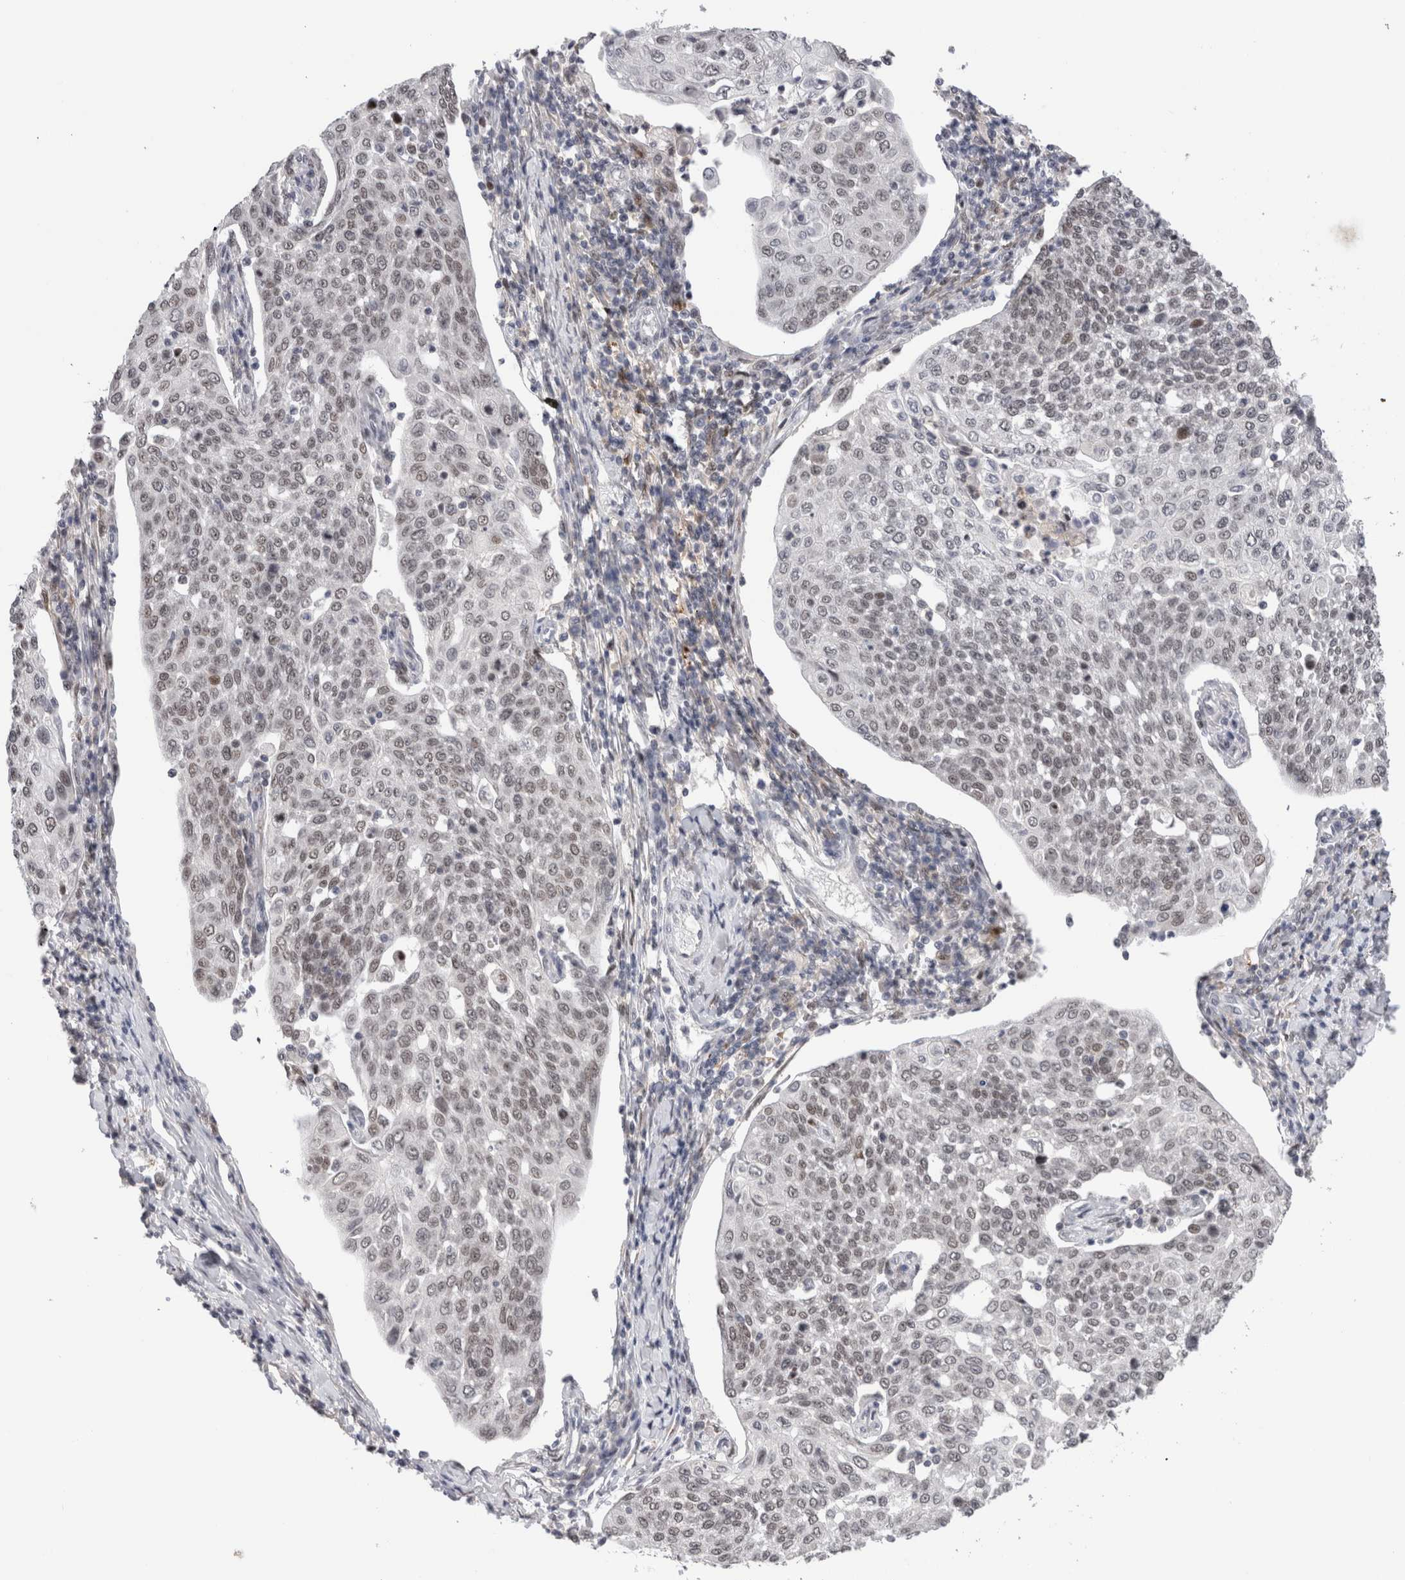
{"staining": {"intensity": "weak", "quantity": "25%-75%", "location": "nuclear"}, "tissue": "cervical cancer", "cell_type": "Tumor cells", "image_type": "cancer", "snomed": [{"axis": "morphology", "description": "Squamous cell carcinoma, NOS"}, {"axis": "topography", "description": "Cervix"}], "caption": "A brown stain highlights weak nuclear expression of a protein in human squamous cell carcinoma (cervical) tumor cells.", "gene": "ZNF521", "patient": {"sex": "female", "age": 34}}